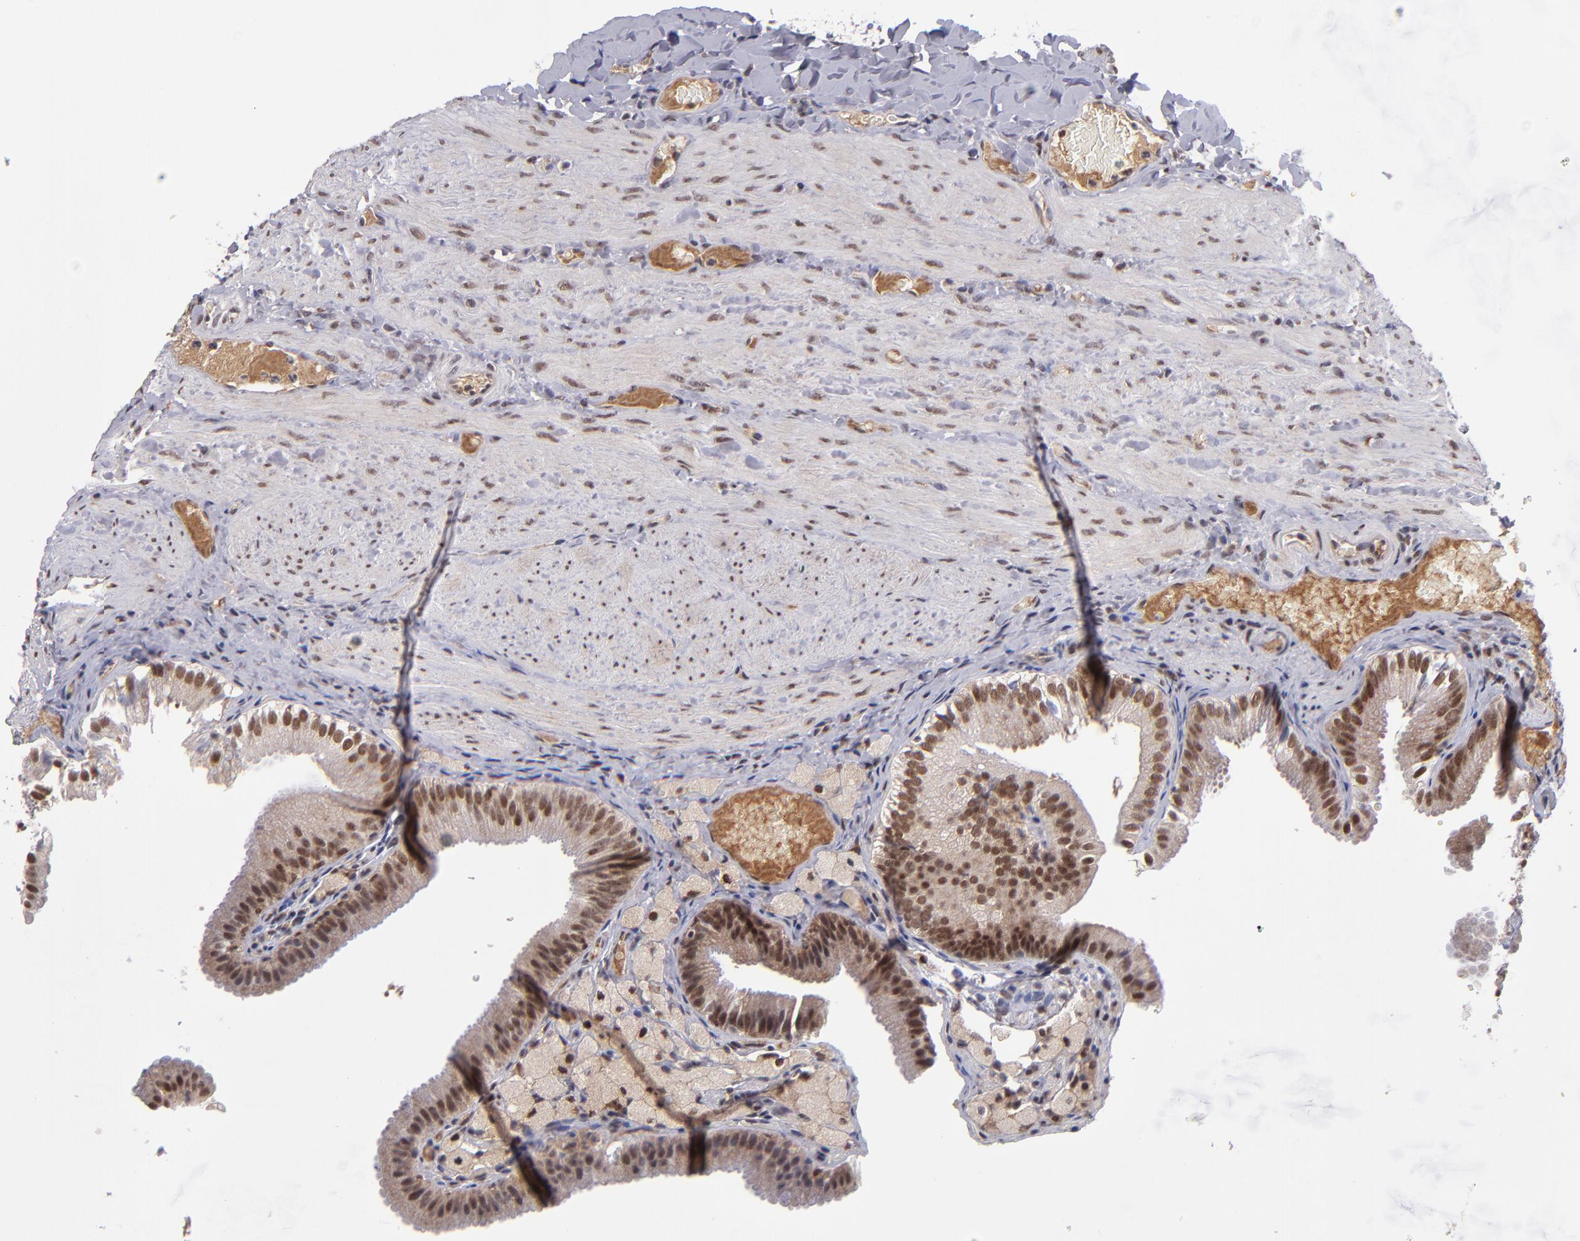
{"staining": {"intensity": "moderate", "quantity": ">75%", "location": "nuclear"}, "tissue": "gallbladder", "cell_type": "Glandular cells", "image_type": "normal", "snomed": [{"axis": "morphology", "description": "Normal tissue, NOS"}, {"axis": "topography", "description": "Gallbladder"}], "caption": "An immunohistochemistry (IHC) image of normal tissue is shown. Protein staining in brown highlights moderate nuclear positivity in gallbladder within glandular cells.", "gene": "EP300", "patient": {"sex": "female", "age": 24}}